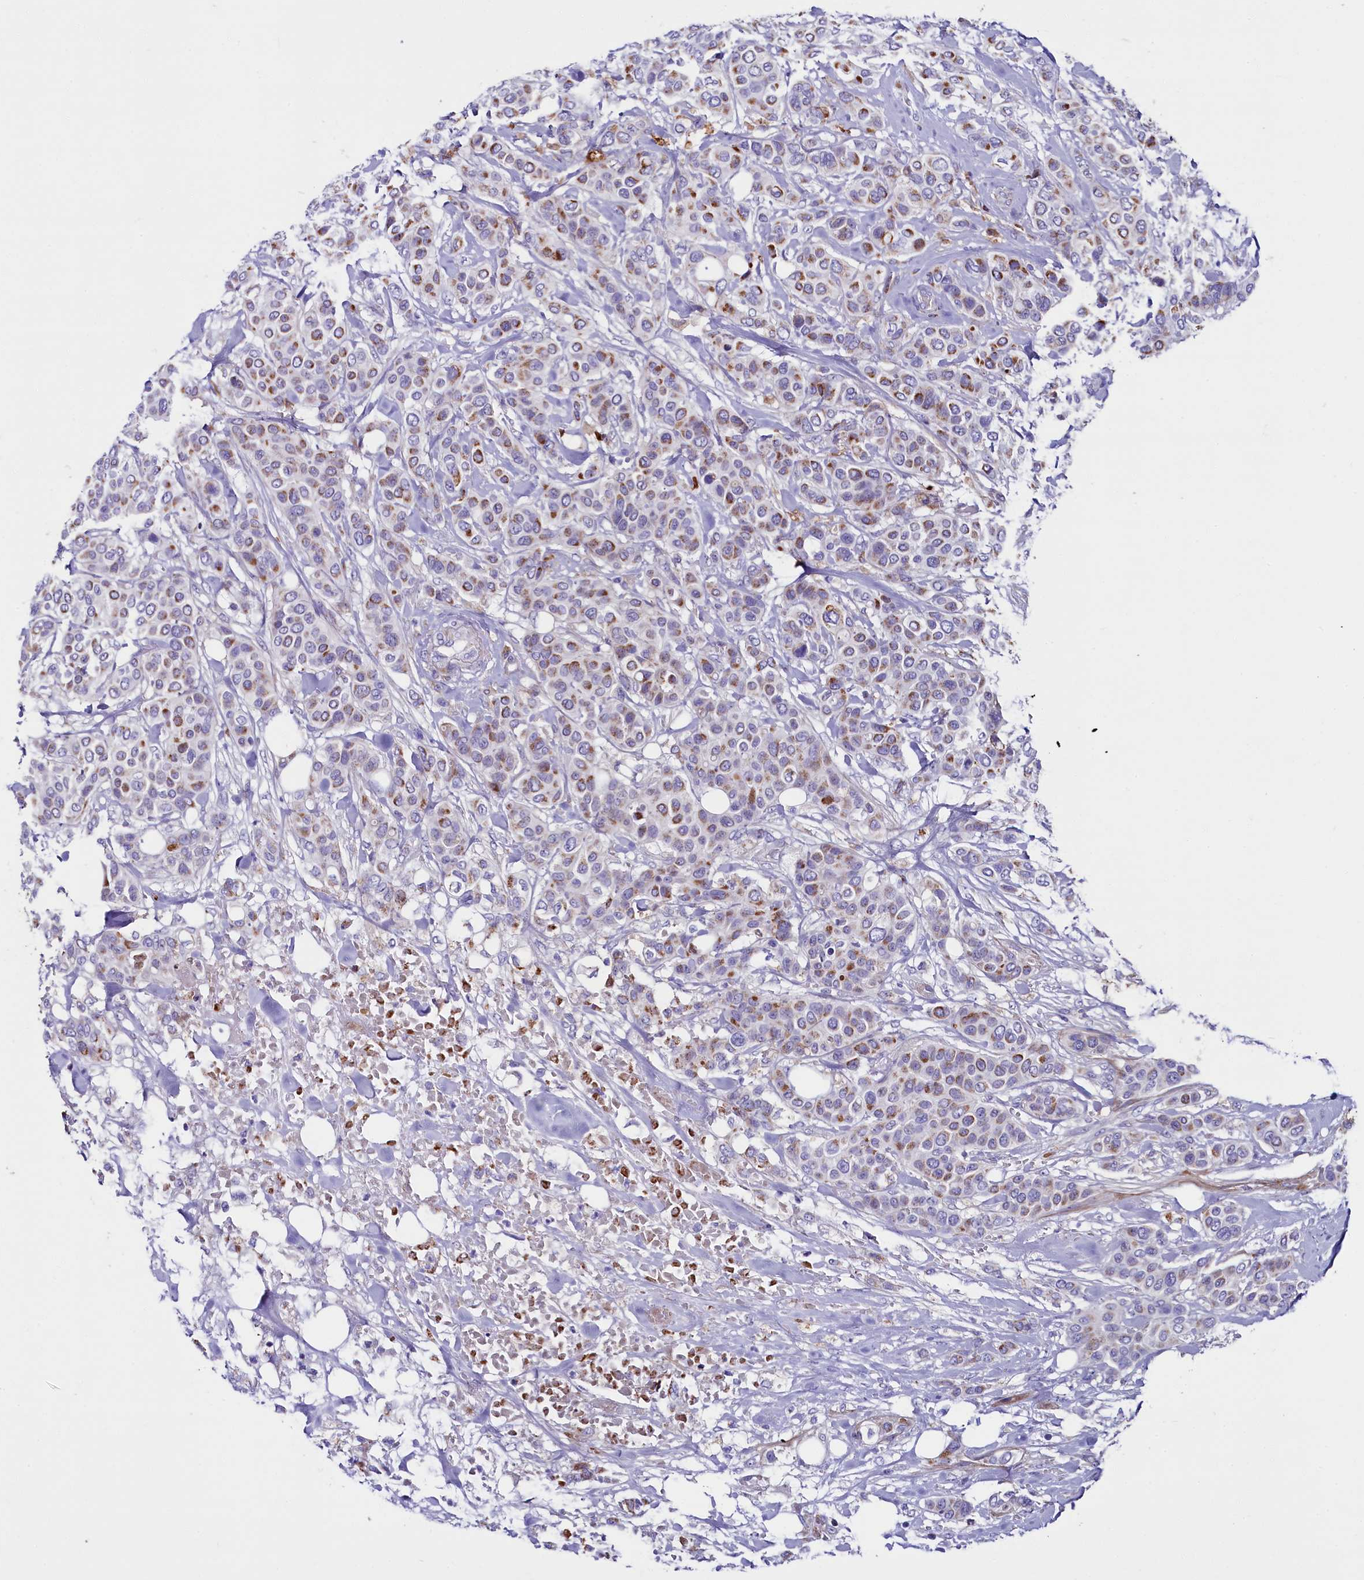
{"staining": {"intensity": "moderate", "quantity": "25%-75%", "location": "cytoplasmic/membranous"}, "tissue": "breast cancer", "cell_type": "Tumor cells", "image_type": "cancer", "snomed": [{"axis": "morphology", "description": "Lobular carcinoma"}, {"axis": "topography", "description": "Breast"}], "caption": "High-power microscopy captured an immunohistochemistry histopathology image of breast lobular carcinoma, revealing moderate cytoplasmic/membranous positivity in approximately 25%-75% of tumor cells. Using DAB (3,3'-diaminobenzidine) (brown) and hematoxylin (blue) stains, captured at high magnification using brightfield microscopy.", "gene": "IL20RA", "patient": {"sex": "female", "age": 51}}